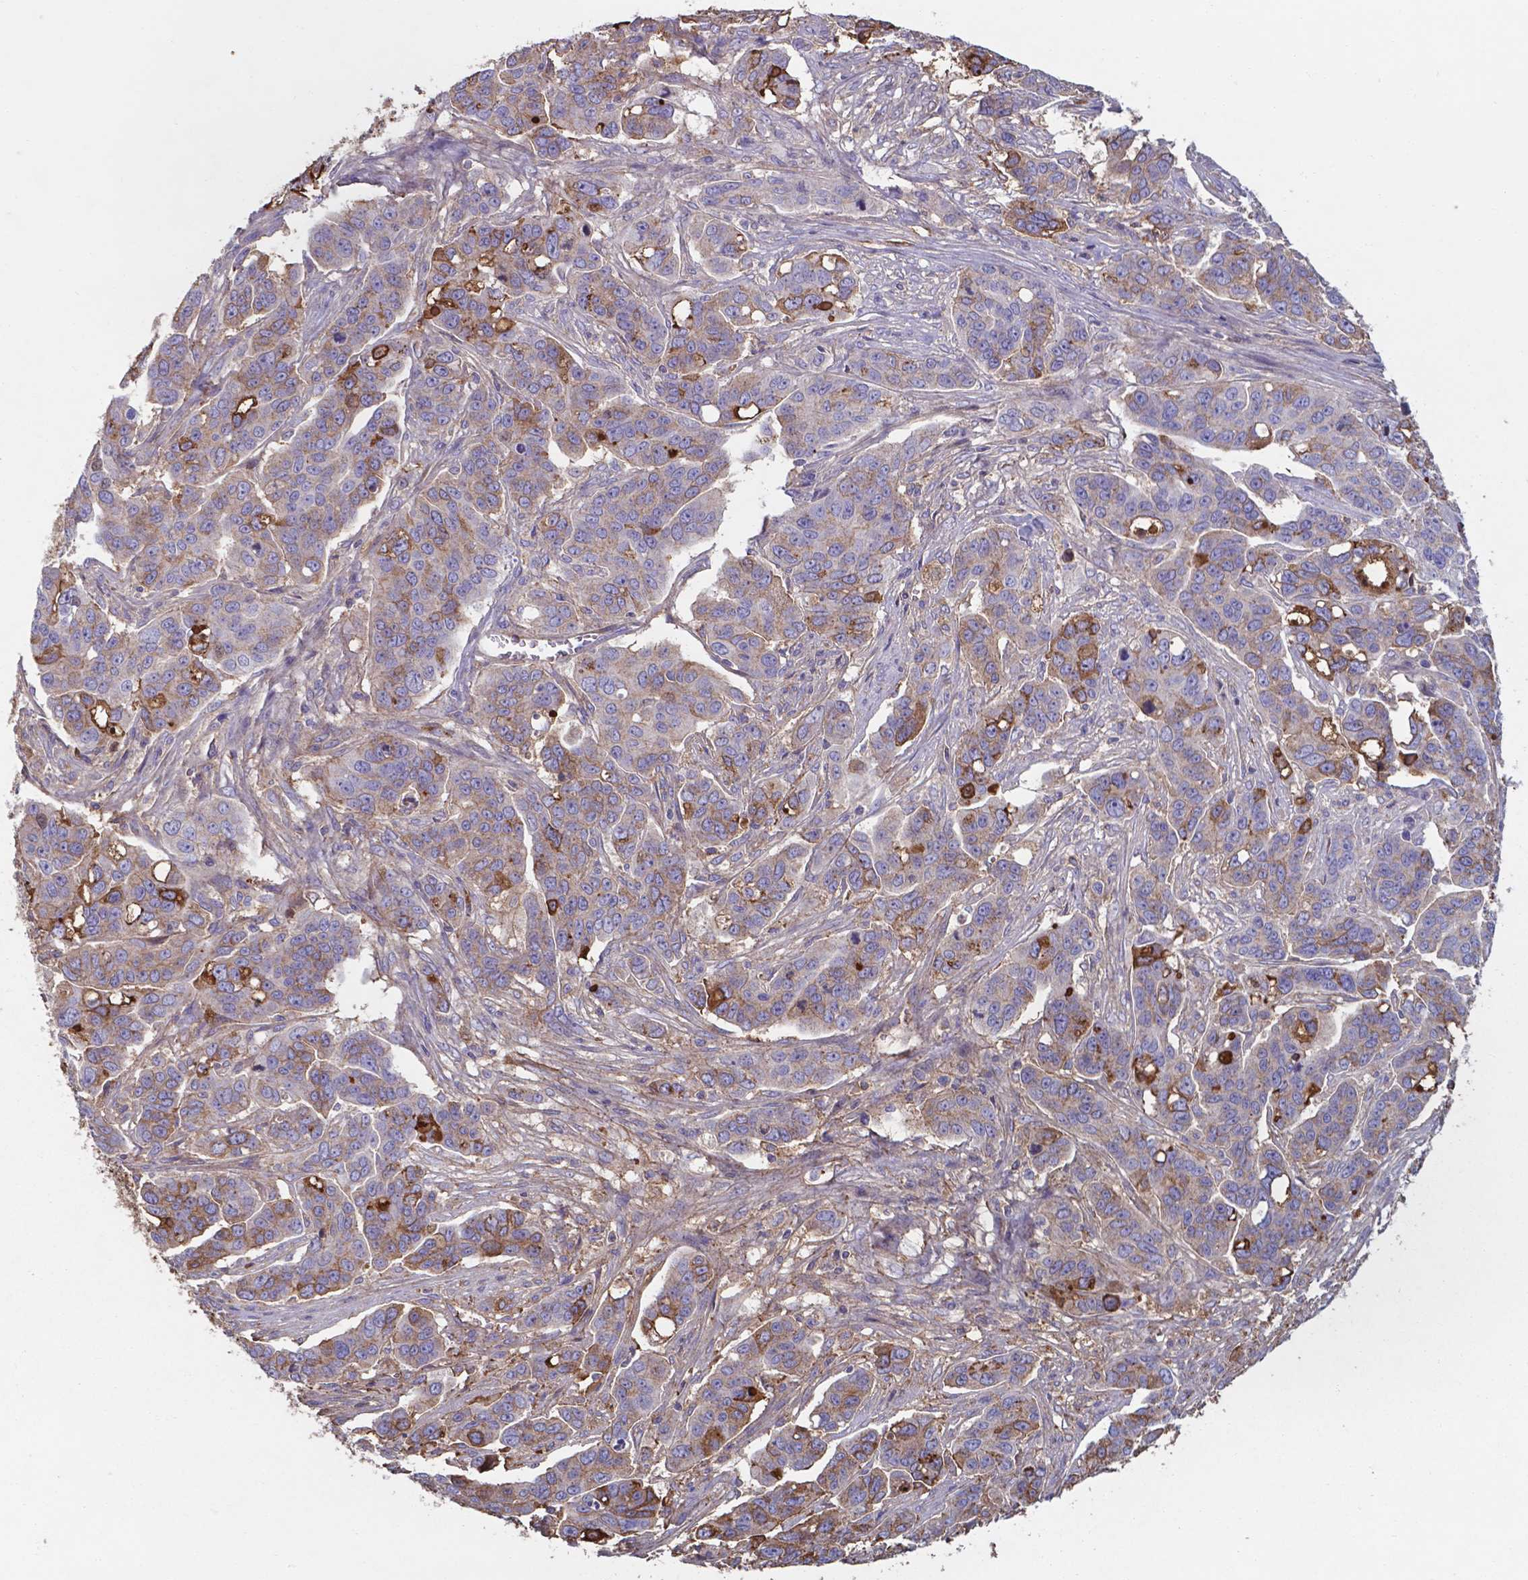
{"staining": {"intensity": "moderate", "quantity": "25%-75%", "location": "cytoplasmic/membranous"}, "tissue": "ovarian cancer", "cell_type": "Tumor cells", "image_type": "cancer", "snomed": [{"axis": "morphology", "description": "Carcinoma, endometroid"}, {"axis": "topography", "description": "Ovary"}], "caption": "A photomicrograph of ovarian endometroid carcinoma stained for a protein exhibits moderate cytoplasmic/membranous brown staining in tumor cells.", "gene": "SERPINA1", "patient": {"sex": "female", "age": 78}}